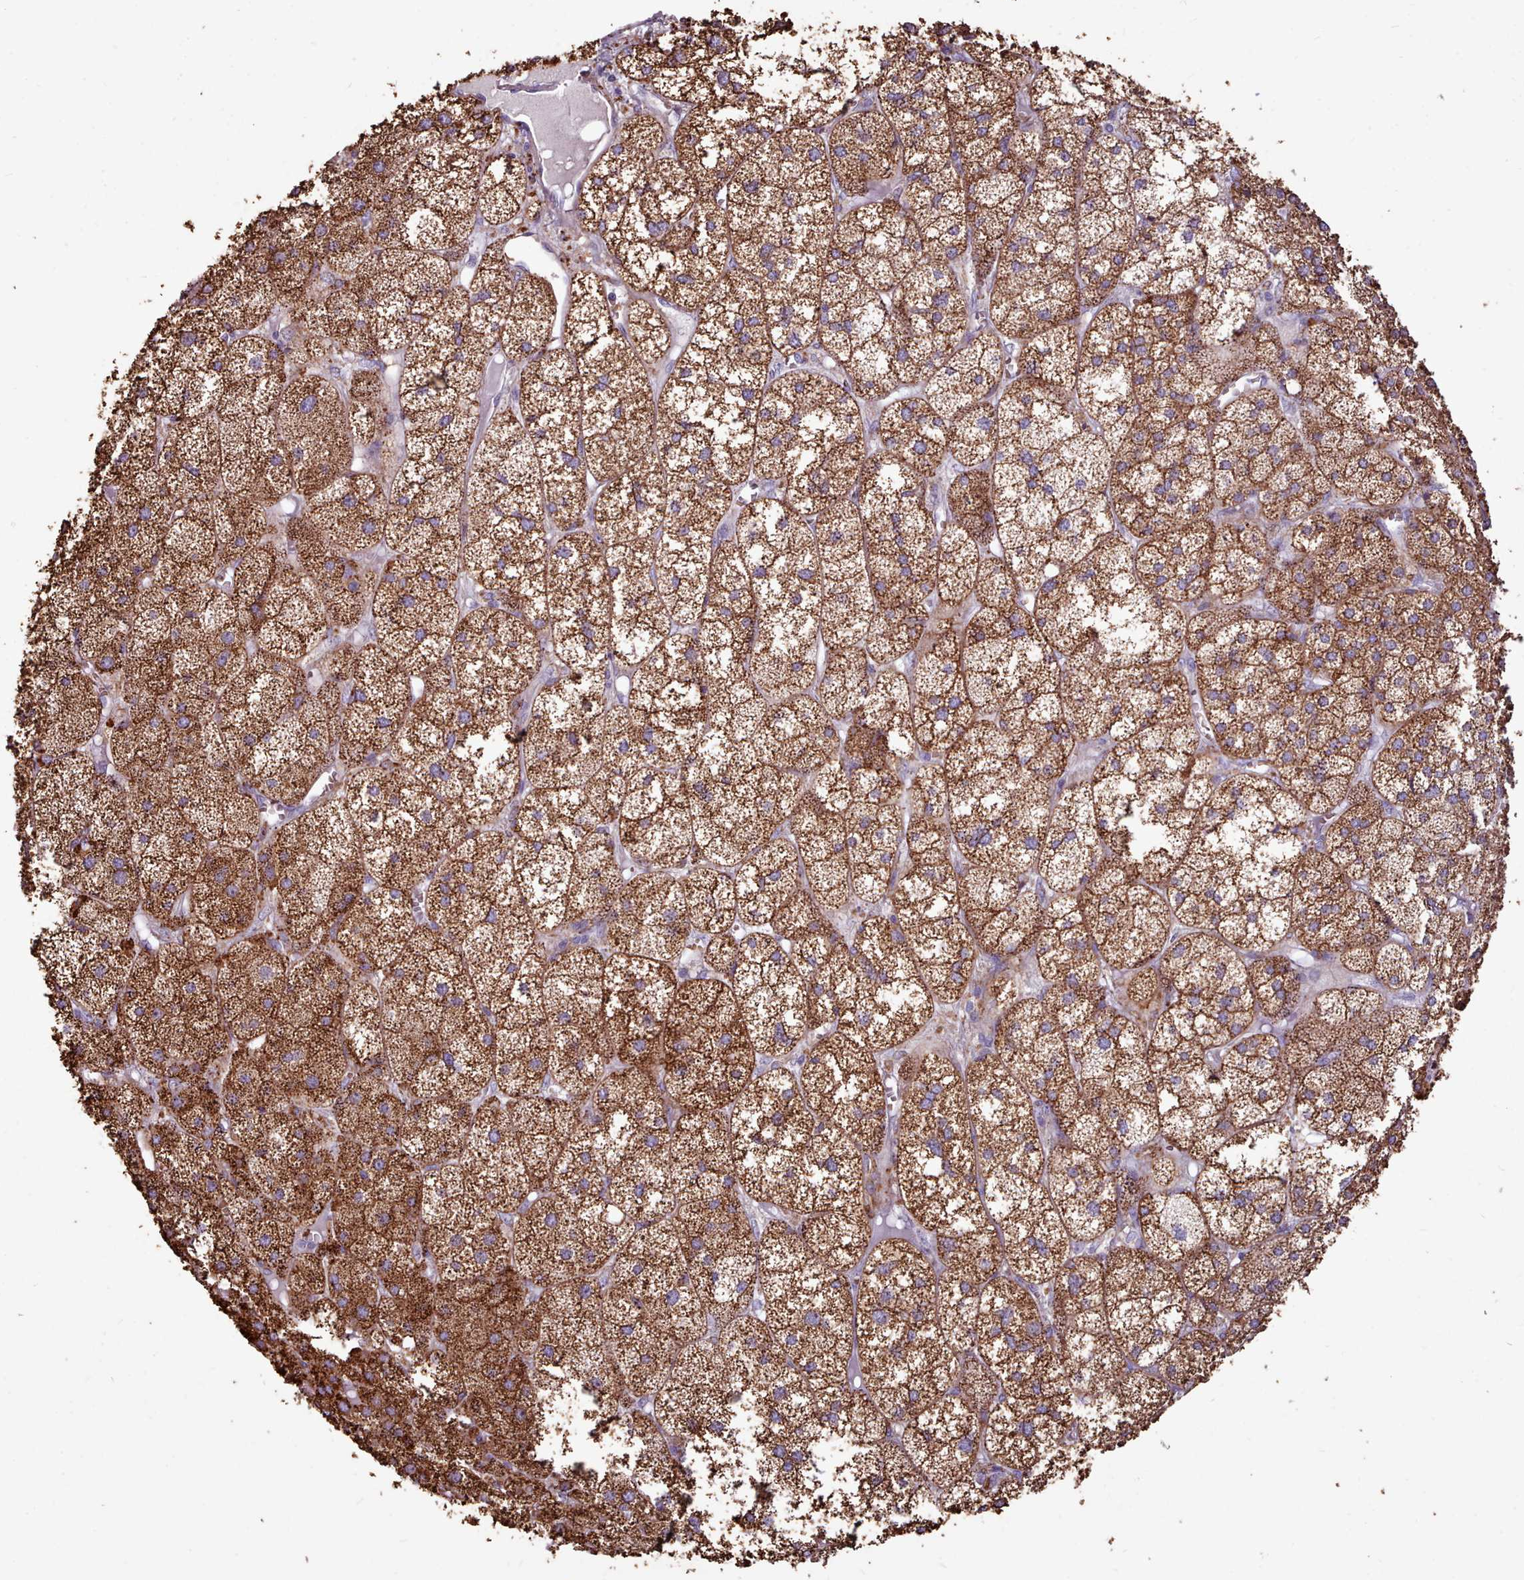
{"staining": {"intensity": "strong", "quantity": ">75%", "location": "cytoplasmic/membranous"}, "tissue": "adrenal gland", "cell_type": "Glandular cells", "image_type": "normal", "snomed": [{"axis": "morphology", "description": "Normal tissue, NOS"}, {"axis": "topography", "description": "Adrenal gland"}], "caption": "DAB immunohistochemical staining of unremarkable human adrenal gland shows strong cytoplasmic/membranous protein staining in approximately >75% of glandular cells.", "gene": "PACSIN3", "patient": {"sex": "female", "age": 61}}